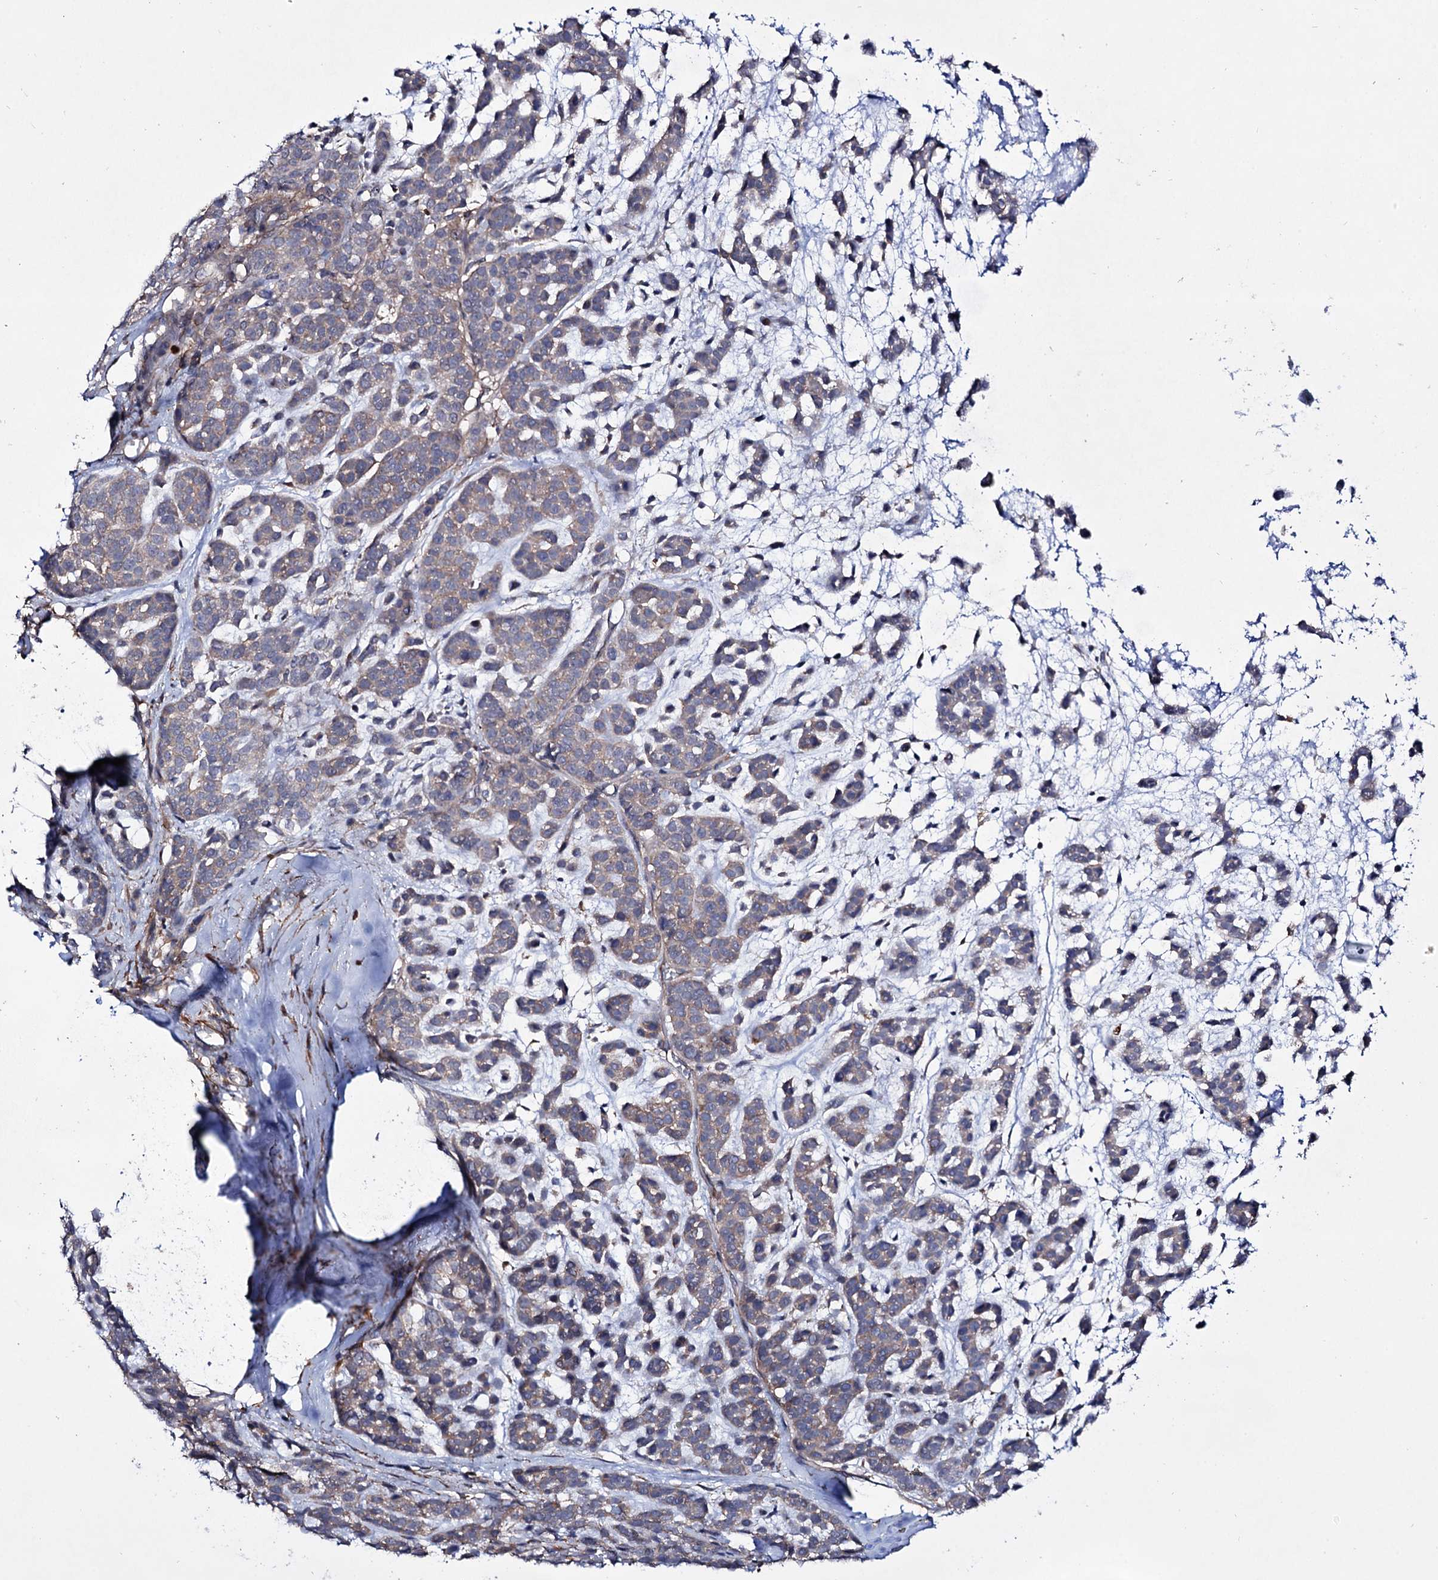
{"staining": {"intensity": "weak", "quantity": ">75%", "location": "cytoplasmic/membranous"}, "tissue": "head and neck cancer", "cell_type": "Tumor cells", "image_type": "cancer", "snomed": [{"axis": "morphology", "description": "Adenocarcinoma, NOS"}, {"axis": "morphology", "description": "Adenoma, NOS"}, {"axis": "topography", "description": "Head-Neck"}], "caption": "Human head and neck cancer stained with a protein marker shows weak staining in tumor cells.", "gene": "SEC24A", "patient": {"sex": "female", "age": 55}}